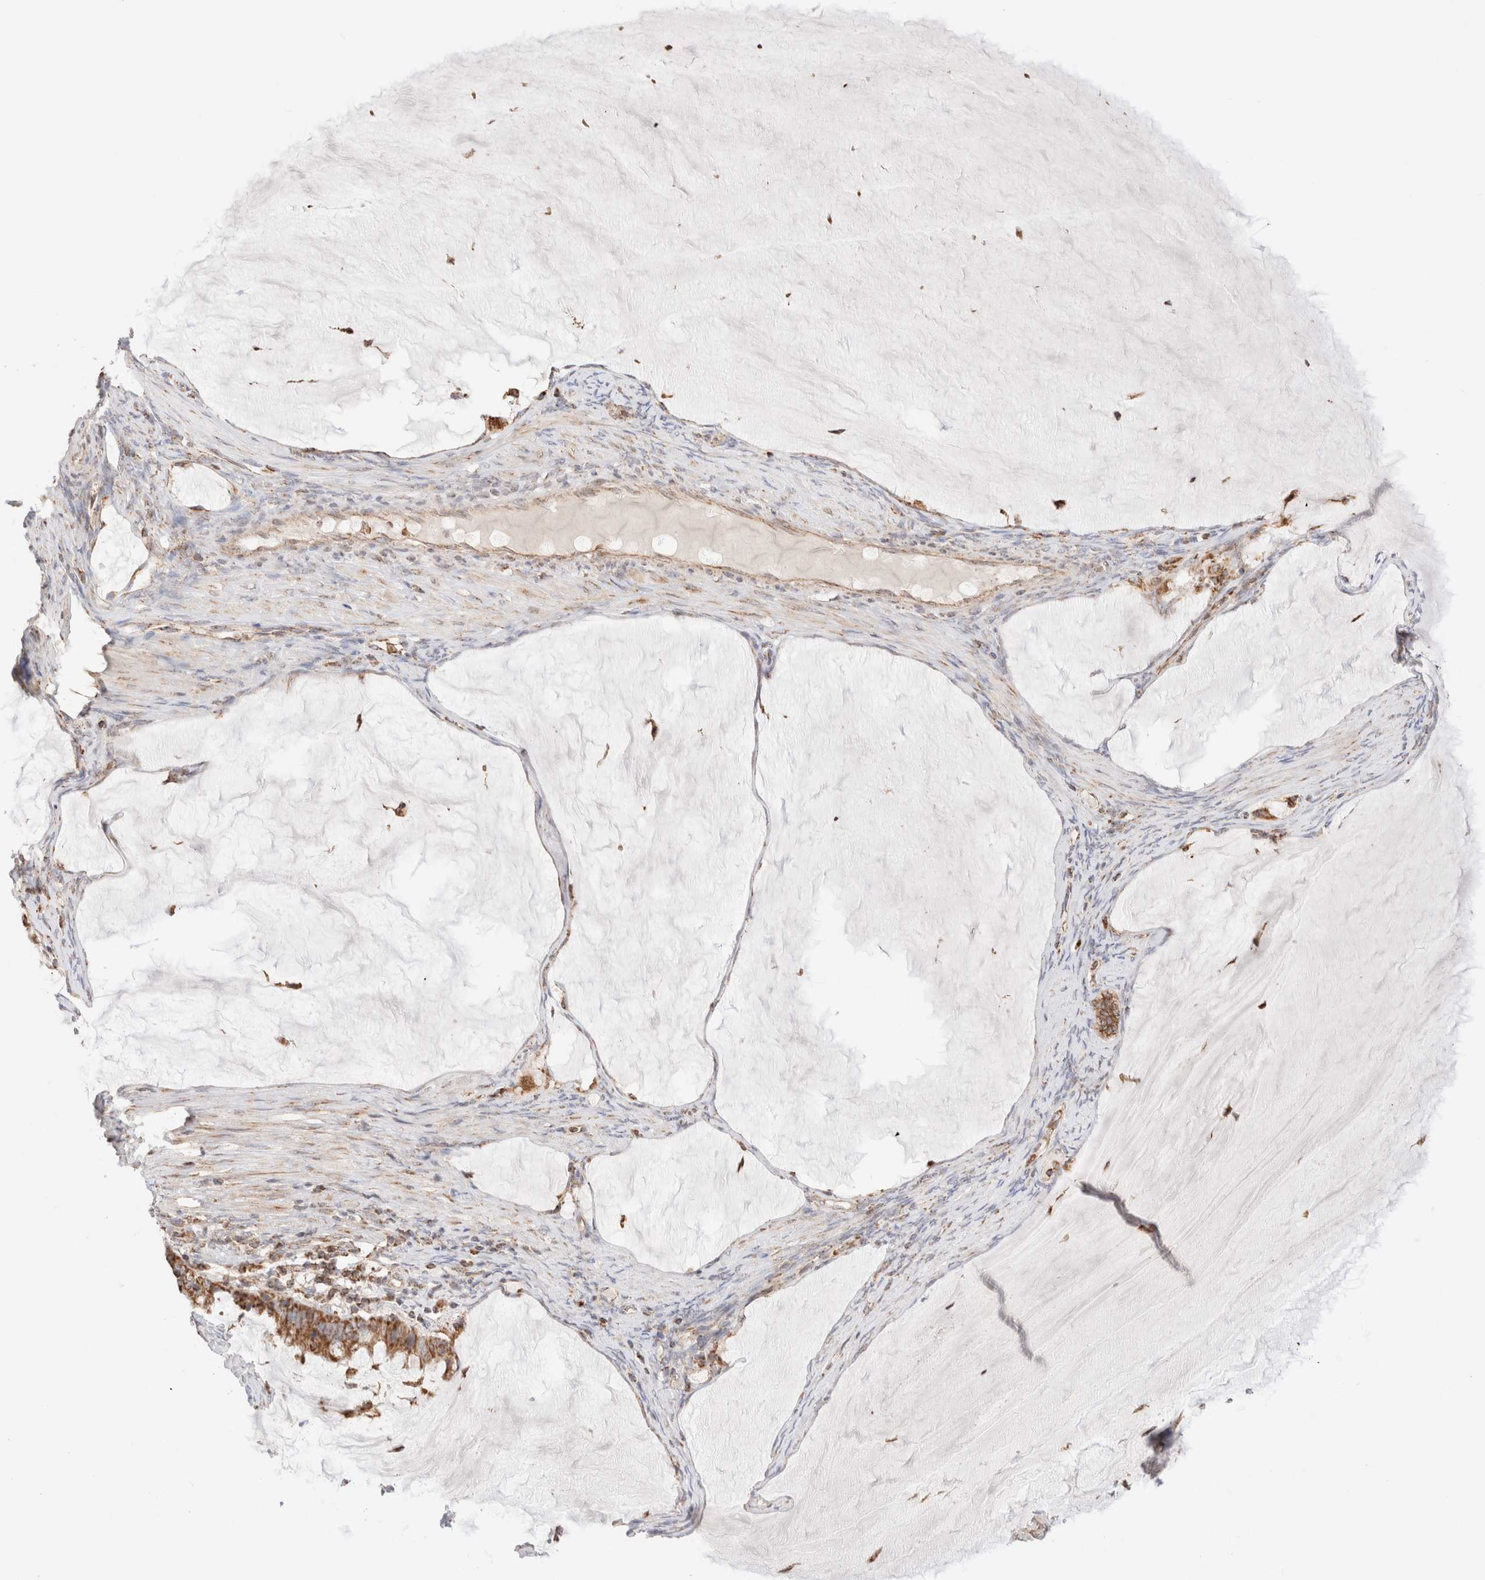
{"staining": {"intensity": "moderate", "quantity": ">75%", "location": "cytoplasmic/membranous"}, "tissue": "ovarian cancer", "cell_type": "Tumor cells", "image_type": "cancer", "snomed": [{"axis": "morphology", "description": "Cystadenocarcinoma, mucinous, NOS"}, {"axis": "topography", "description": "Ovary"}], "caption": "Protein expression by immunohistochemistry (IHC) demonstrates moderate cytoplasmic/membranous expression in approximately >75% of tumor cells in ovarian mucinous cystadenocarcinoma.", "gene": "TMPPE", "patient": {"sex": "female", "age": 61}}